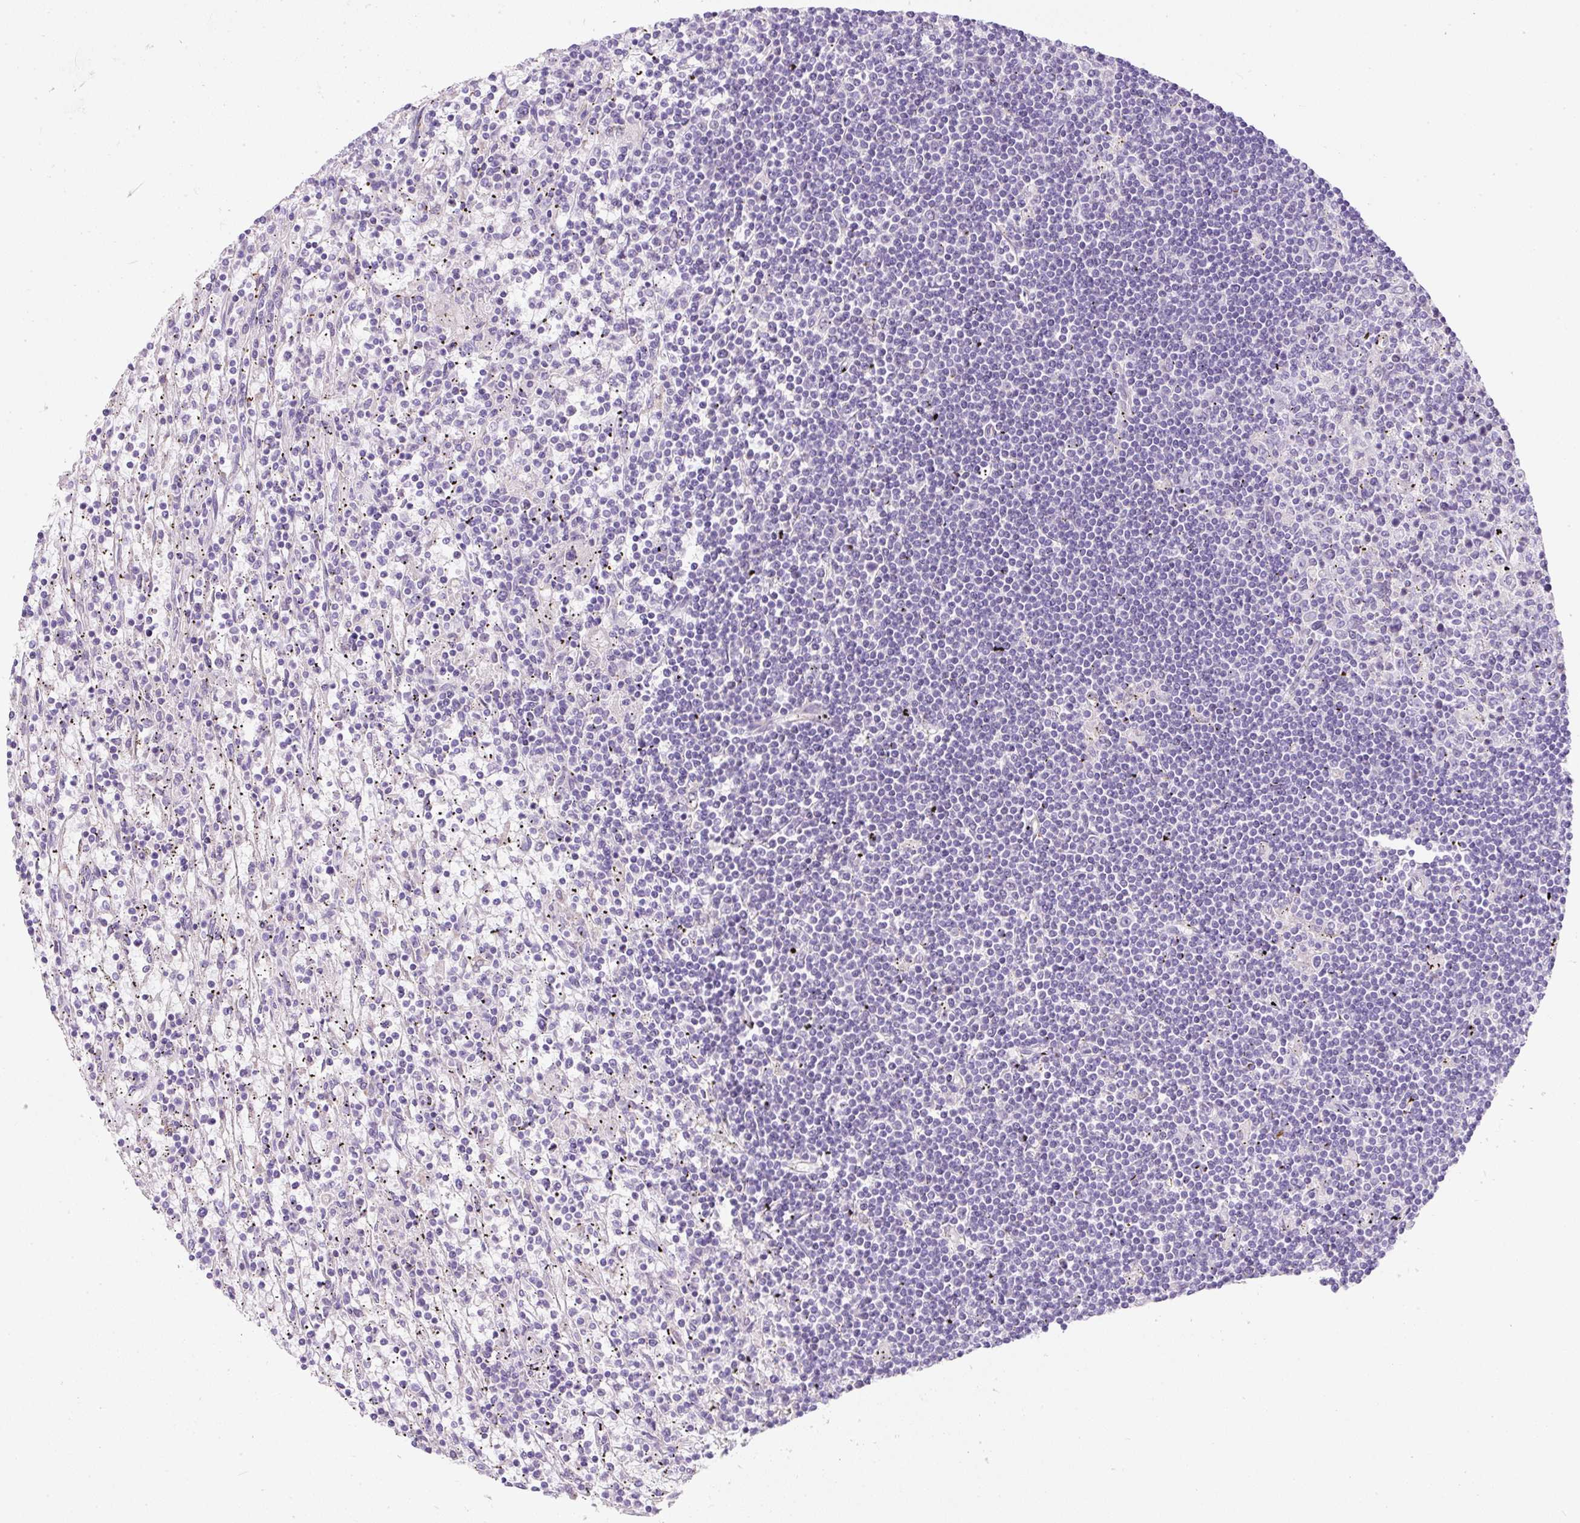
{"staining": {"intensity": "negative", "quantity": "none", "location": "none"}, "tissue": "lymphoma", "cell_type": "Tumor cells", "image_type": "cancer", "snomed": [{"axis": "morphology", "description": "Malignant lymphoma, non-Hodgkin's type, Low grade"}, {"axis": "topography", "description": "Spleen"}], "caption": "This is an immunohistochemistry (IHC) image of malignant lymphoma, non-Hodgkin's type (low-grade). There is no positivity in tumor cells.", "gene": "ERAP2", "patient": {"sex": "male", "age": 76}}